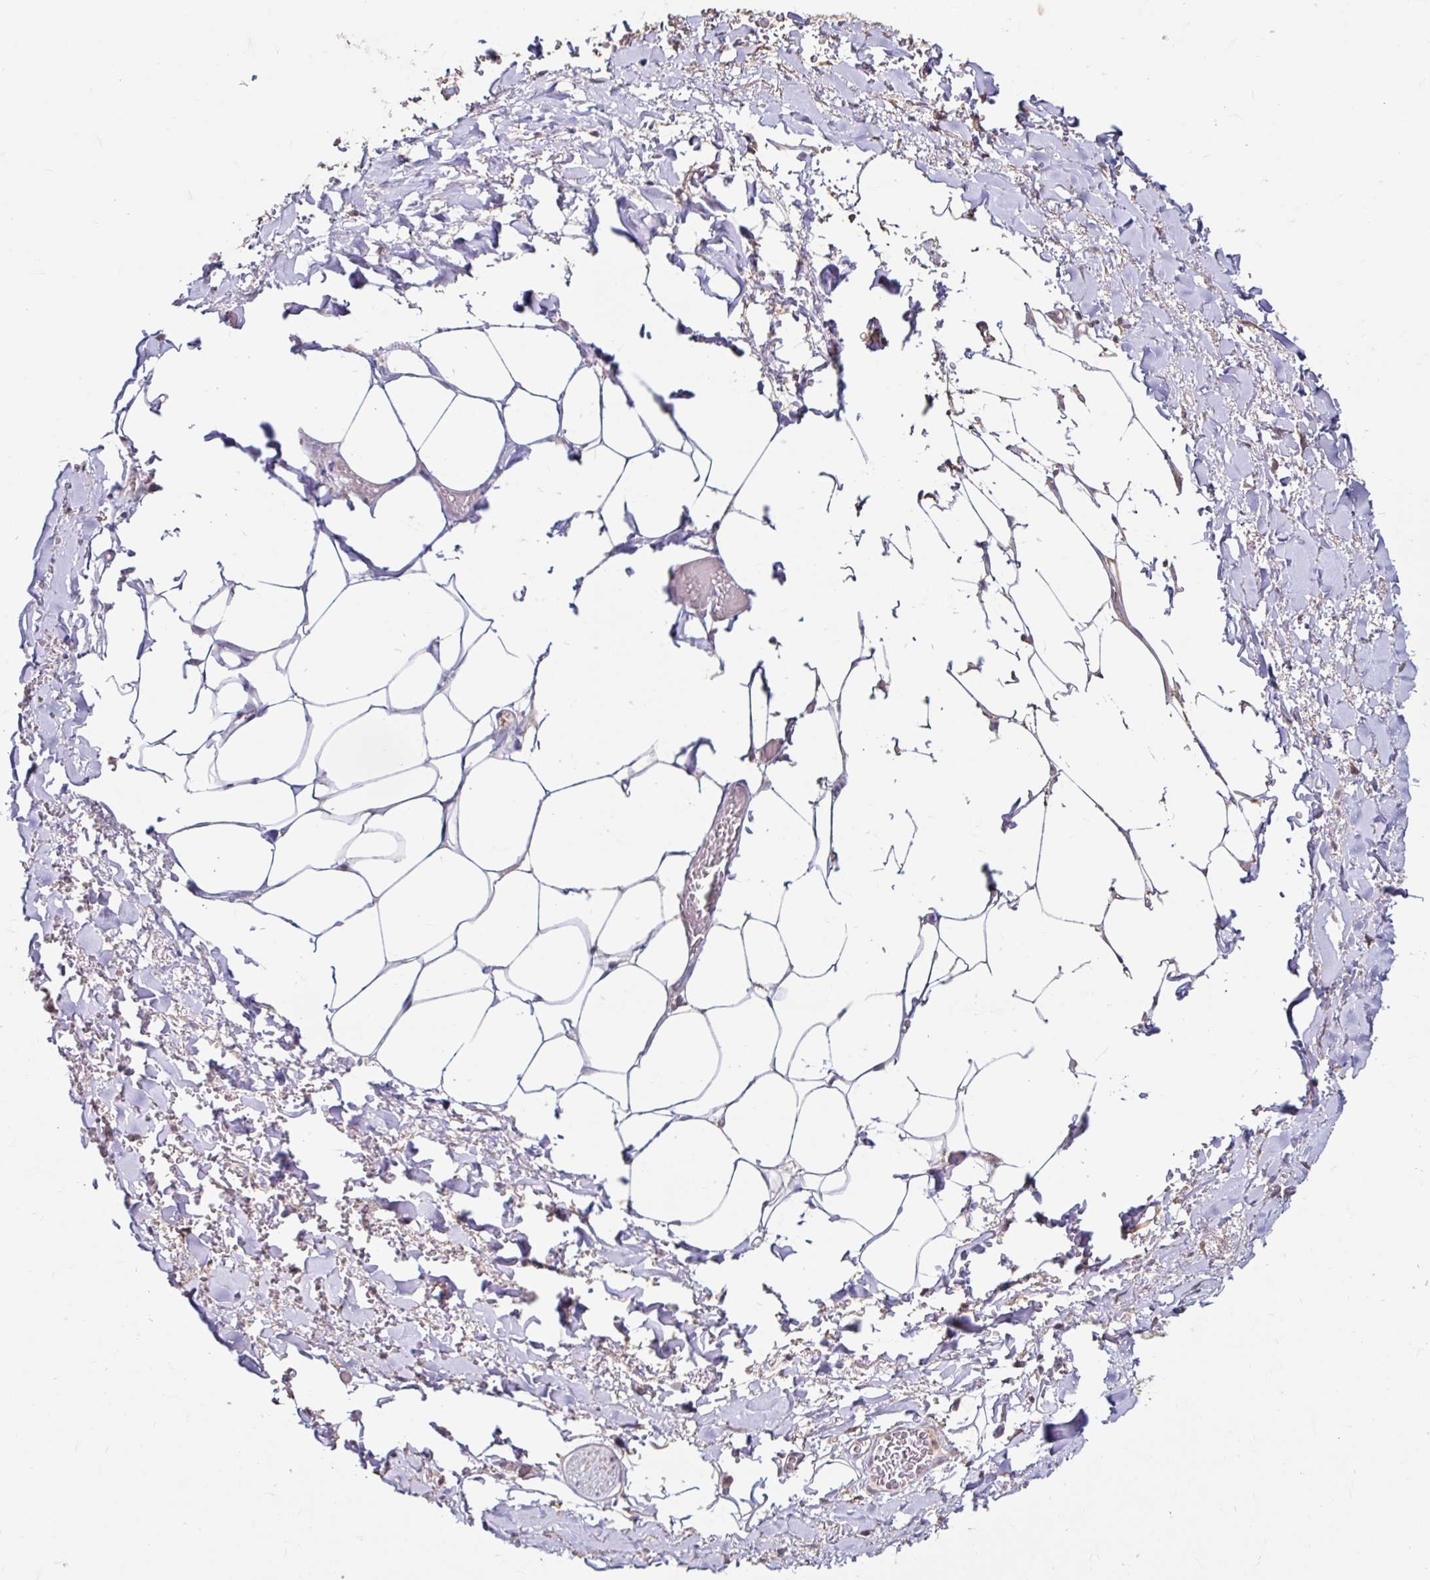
{"staining": {"intensity": "weak", "quantity": "<25%", "location": "cytoplasmic/membranous"}, "tissue": "adipose tissue", "cell_type": "Adipocytes", "image_type": "normal", "snomed": [{"axis": "morphology", "description": "Normal tissue, NOS"}, {"axis": "topography", "description": "Vagina"}, {"axis": "topography", "description": "Peripheral nerve tissue"}], "caption": "Immunohistochemistry histopathology image of normal adipose tissue: adipose tissue stained with DAB reveals no significant protein positivity in adipocytes.", "gene": "STYXL1", "patient": {"sex": "female", "age": 71}}